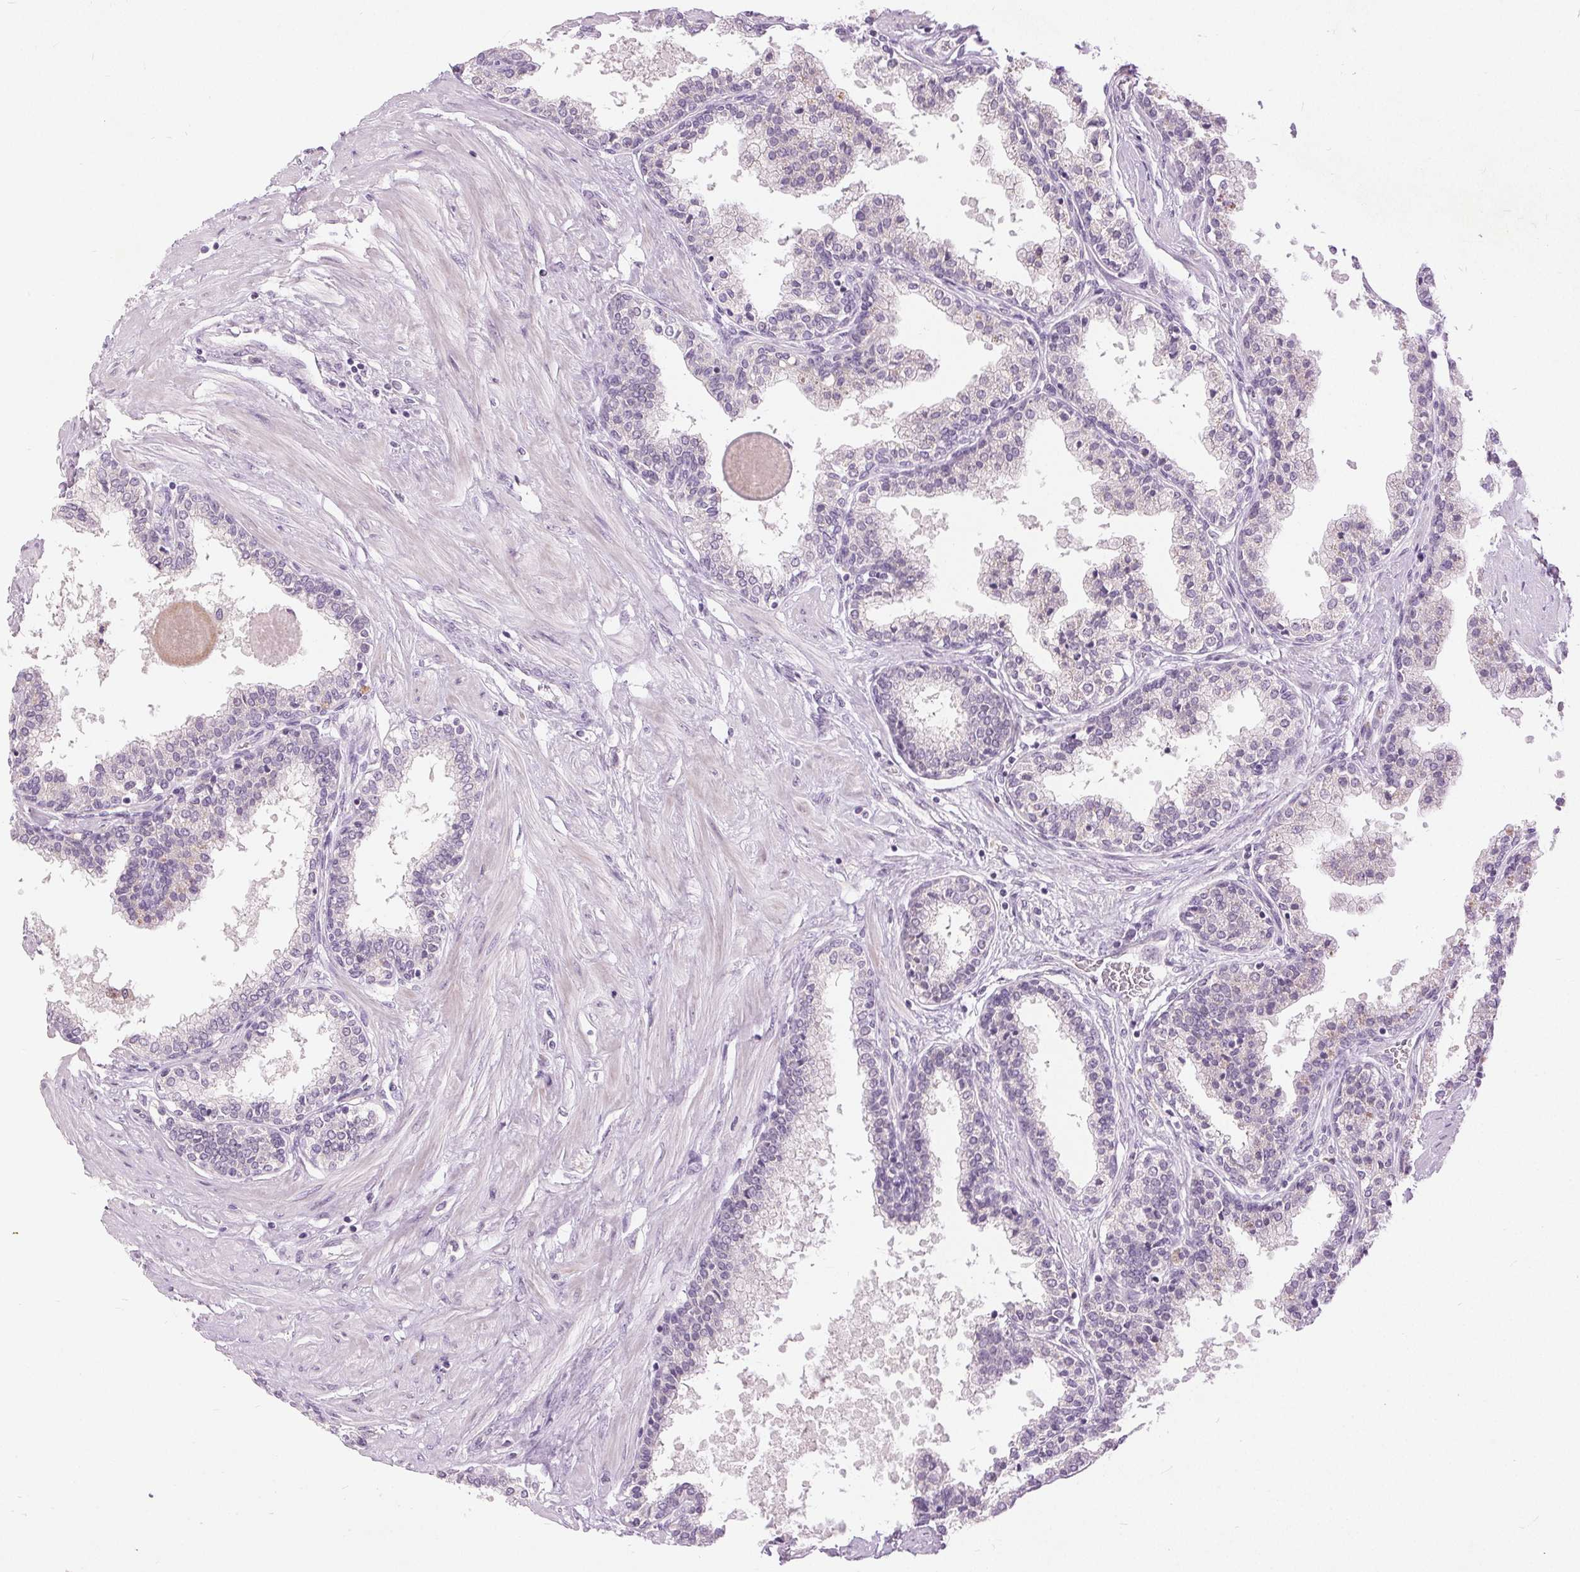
{"staining": {"intensity": "negative", "quantity": "none", "location": "none"}, "tissue": "prostate", "cell_type": "Glandular cells", "image_type": "normal", "snomed": [{"axis": "morphology", "description": "Normal tissue, NOS"}, {"axis": "topography", "description": "Prostate"}], "caption": "High magnification brightfield microscopy of normal prostate stained with DAB (3,3'-diaminobenzidine) (brown) and counterstained with hematoxylin (blue): glandular cells show no significant positivity. (DAB (3,3'-diaminobenzidine) immunohistochemistry, high magnification).", "gene": "DSG3", "patient": {"sex": "male", "age": 55}}